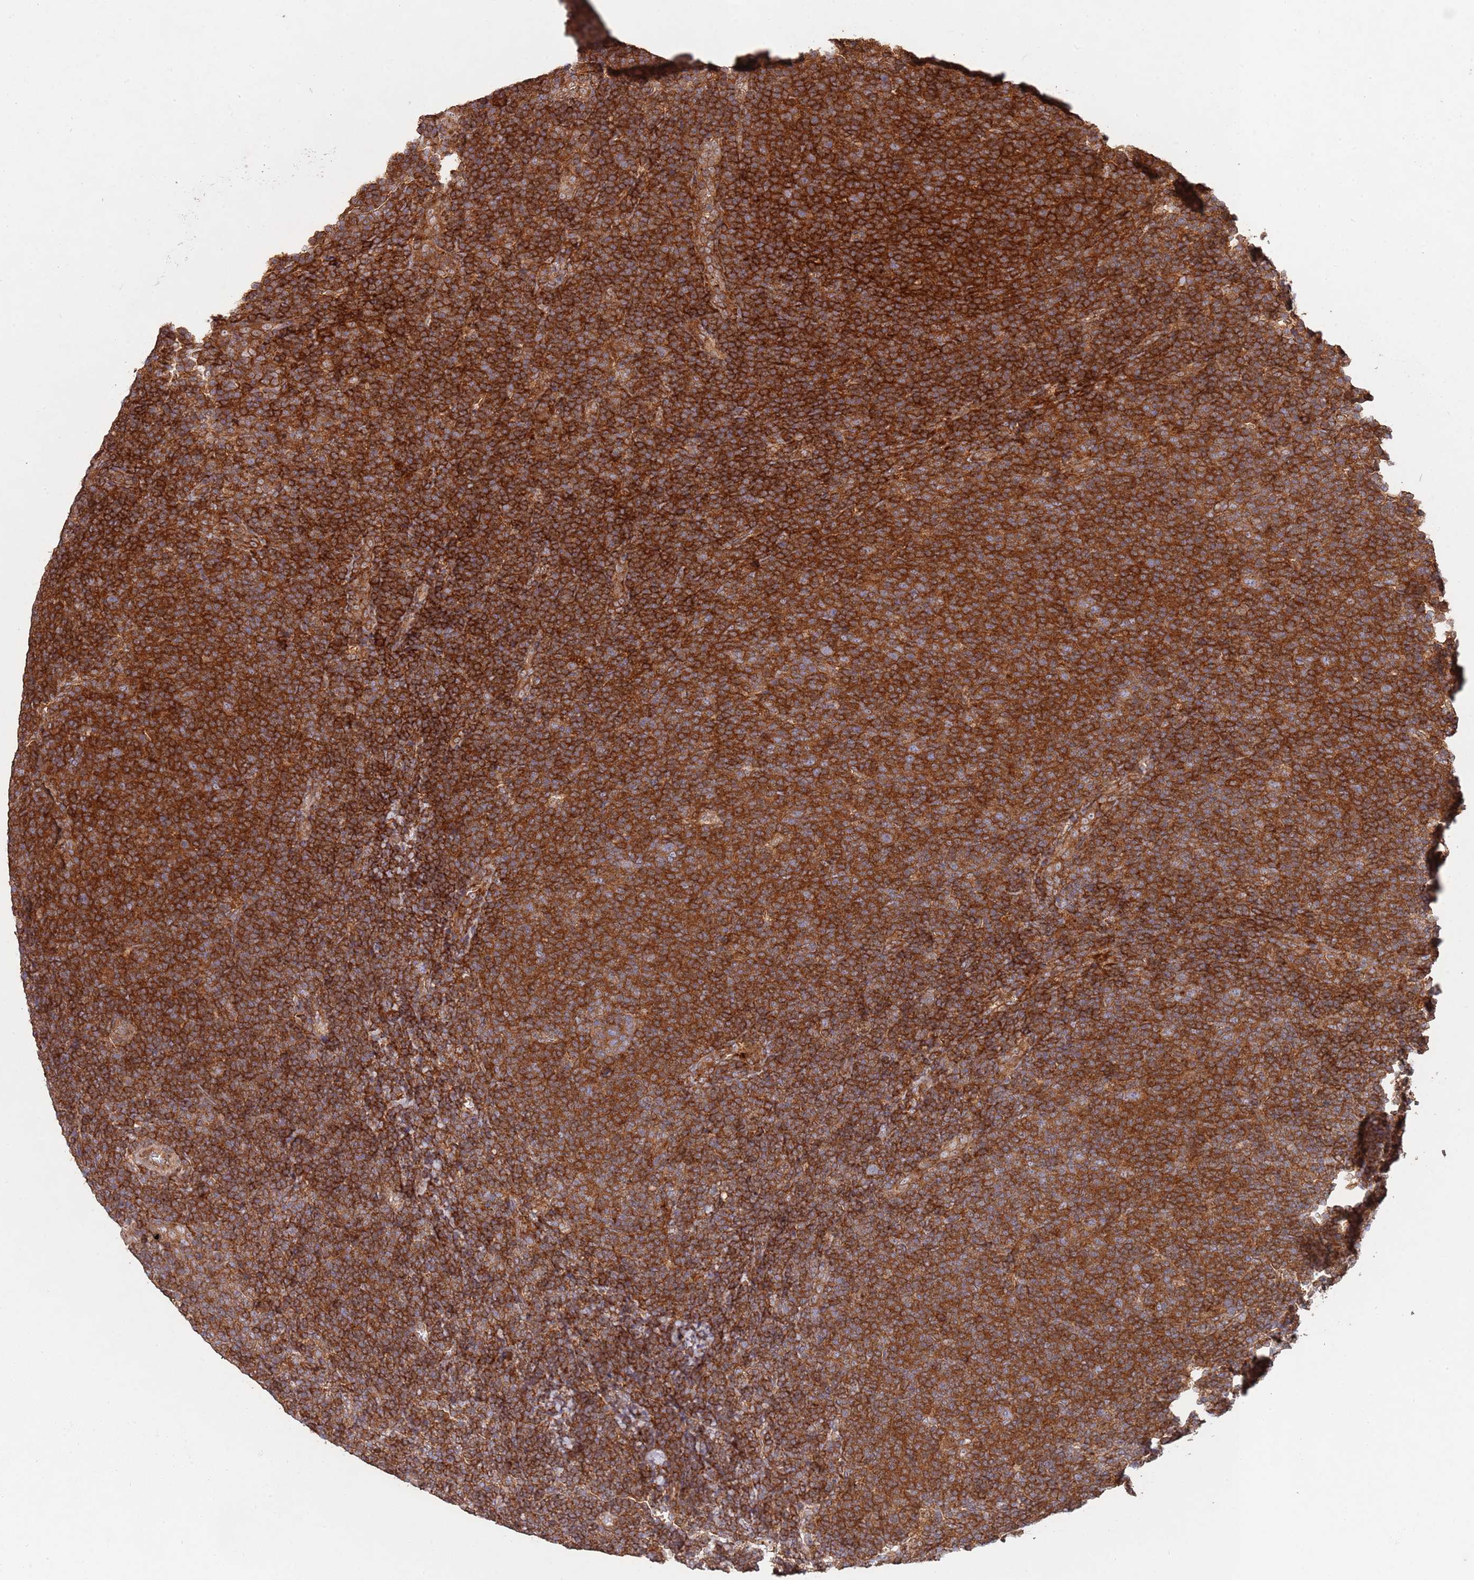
{"staining": {"intensity": "strong", "quantity": ">75%", "location": "cytoplasmic/membranous"}, "tissue": "lymphoma", "cell_type": "Tumor cells", "image_type": "cancer", "snomed": [{"axis": "morphology", "description": "Malignant lymphoma, non-Hodgkin's type, Low grade"}, {"axis": "topography", "description": "Lymph node"}], "caption": "This histopathology image demonstrates immunohistochemistry staining of human low-grade malignant lymphoma, non-Hodgkin's type, with high strong cytoplasmic/membranous expression in about >75% of tumor cells.", "gene": "RNF19B", "patient": {"sex": "male", "age": 66}}